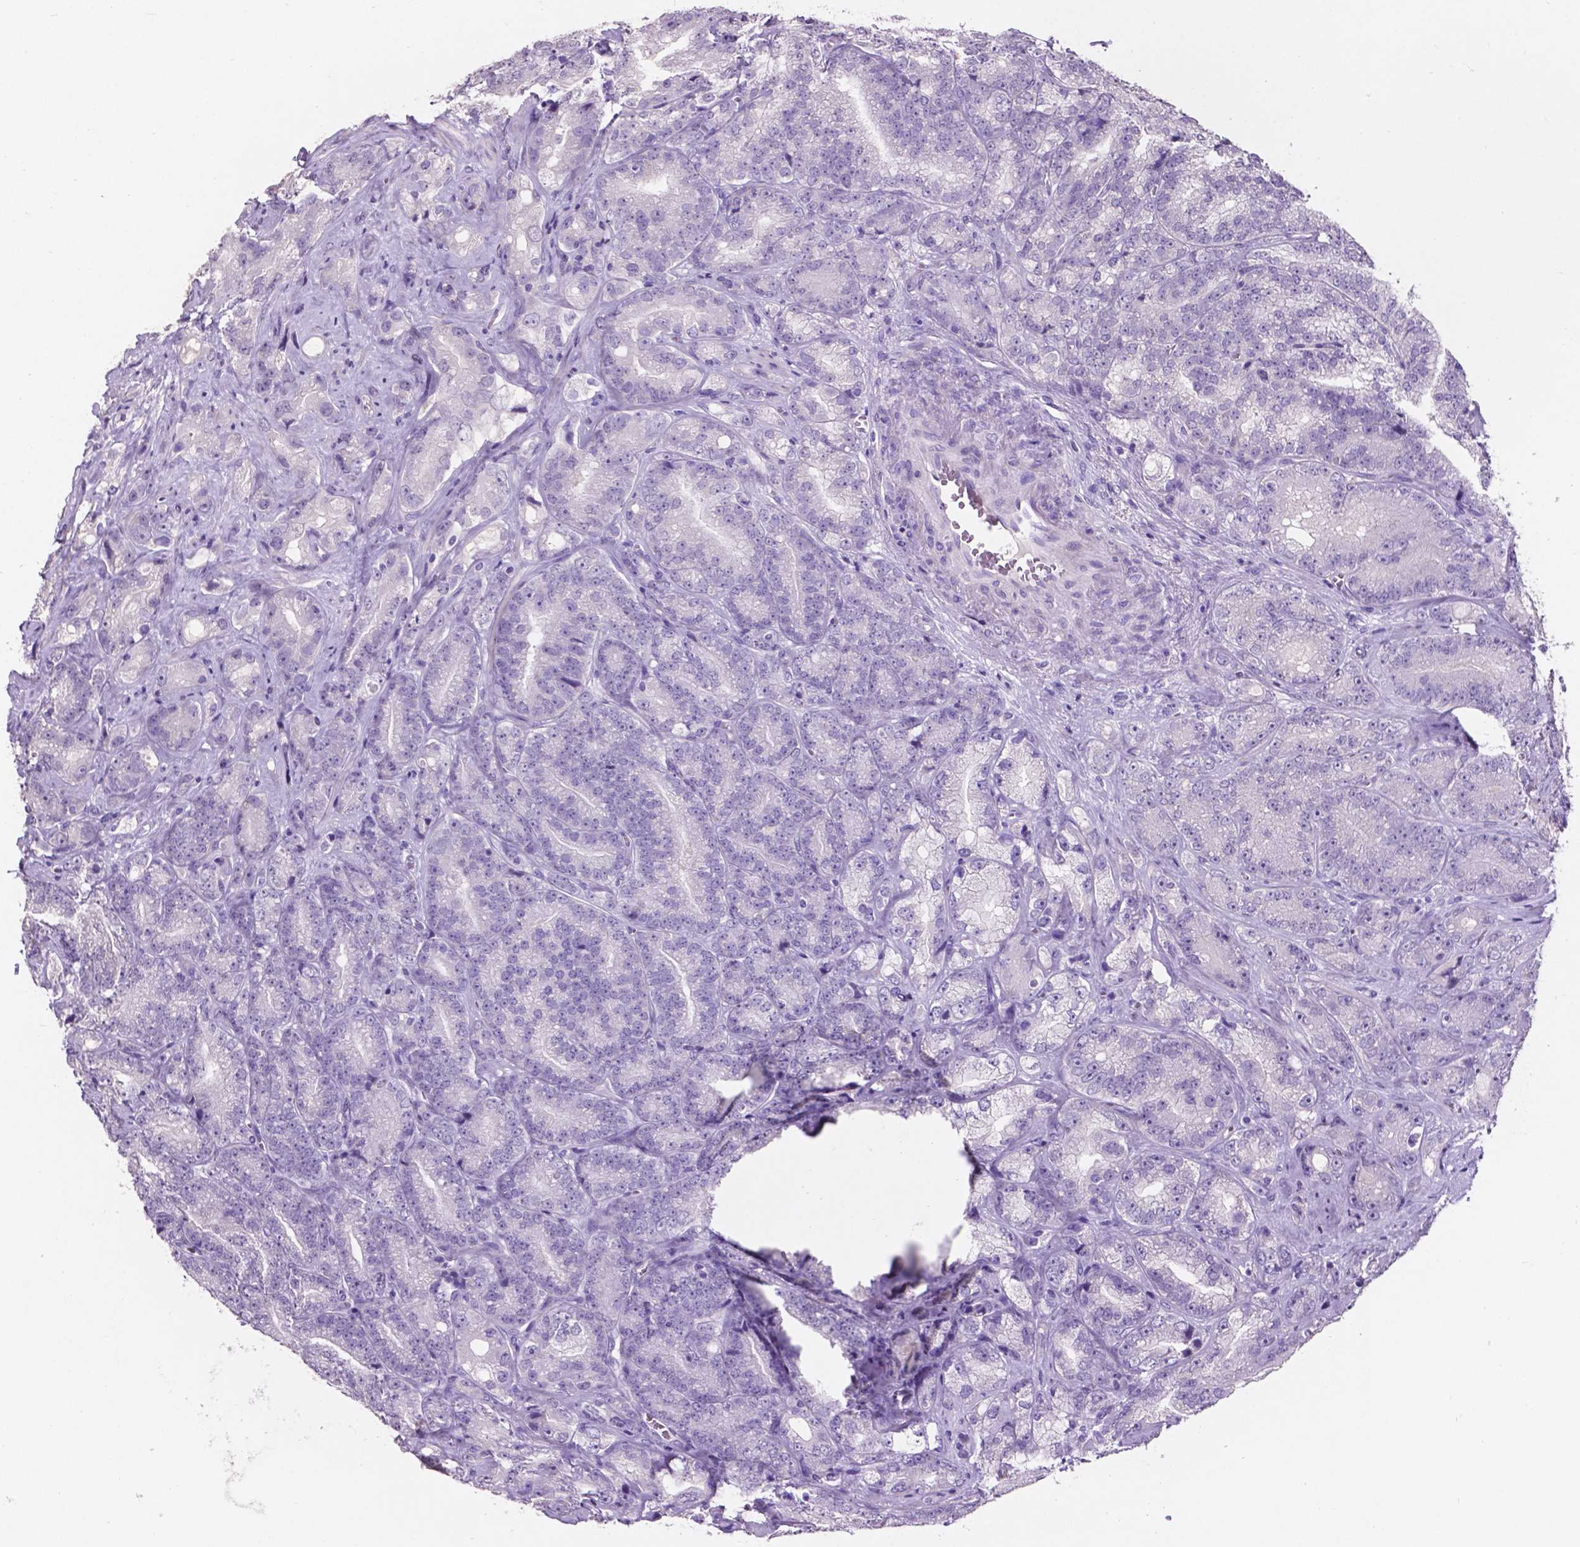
{"staining": {"intensity": "negative", "quantity": "none", "location": "none"}, "tissue": "prostate cancer", "cell_type": "Tumor cells", "image_type": "cancer", "snomed": [{"axis": "morphology", "description": "Adenocarcinoma, NOS"}, {"axis": "topography", "description": "Prostate"}], "caption": "Human prostate adenocarcinoma stained for a protein using immunohistochemistry reveals no staining in tumor cells.", "gene": "PLSCR1", "patient": {"sex": "male", "age": 63}}